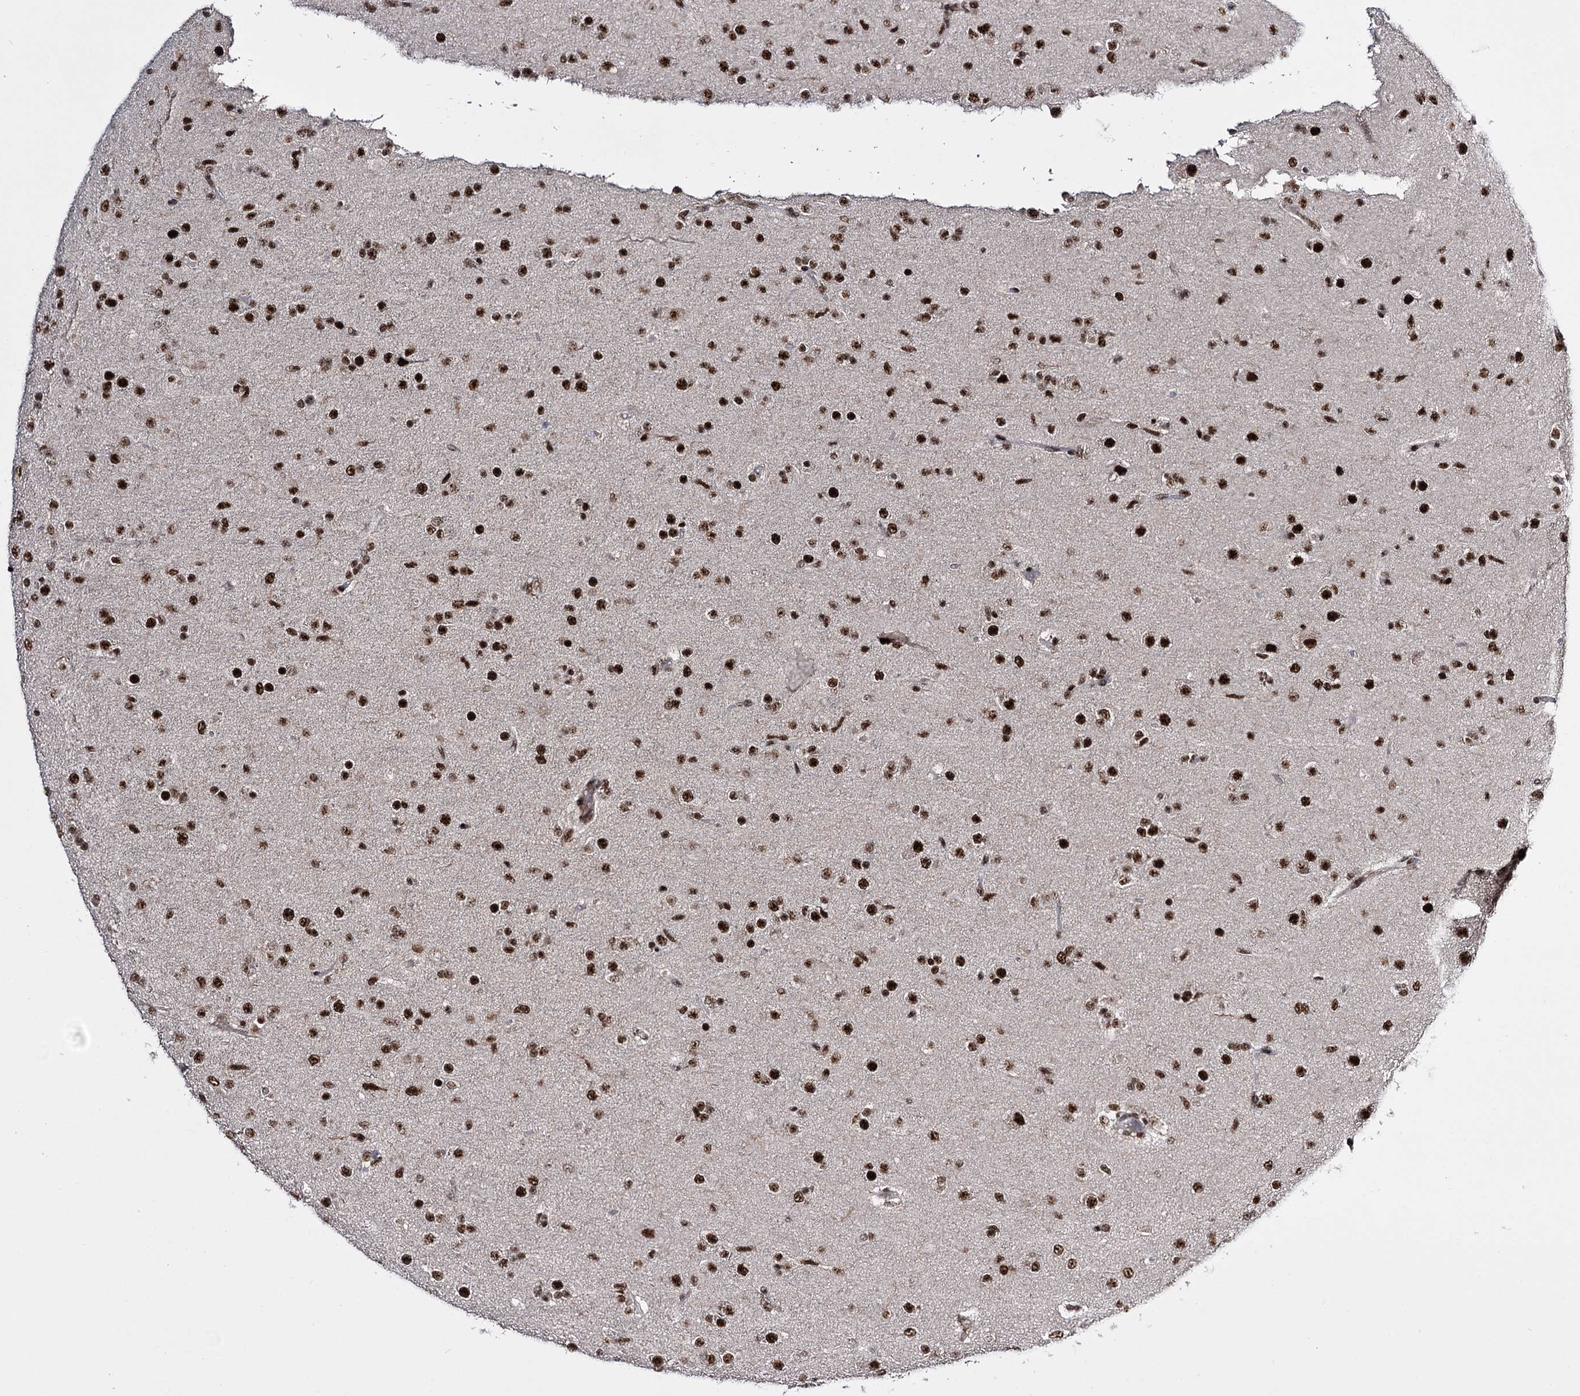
{"staining": {"intensity": "strong", "quantity": ">75%", "location": "nuclear"}, "tissue": "glioma", "cell_type": "Tumor cells", "image_type": "cancer", "snomed": [{"axis": "morphology", "description": "Glioma, malignant, Low grade"}, {"axis": "topography", "description": "Brain"}], "caption": "IHC (DAB (3,3'-diaminobenzidine)) staining of malignant low-grade glioma demonstrates strong nuclear protein expression in approximately >75% of tumor cells.", "gene": "PRPF40A", "patient": {"sex": "male", "age": 65}}